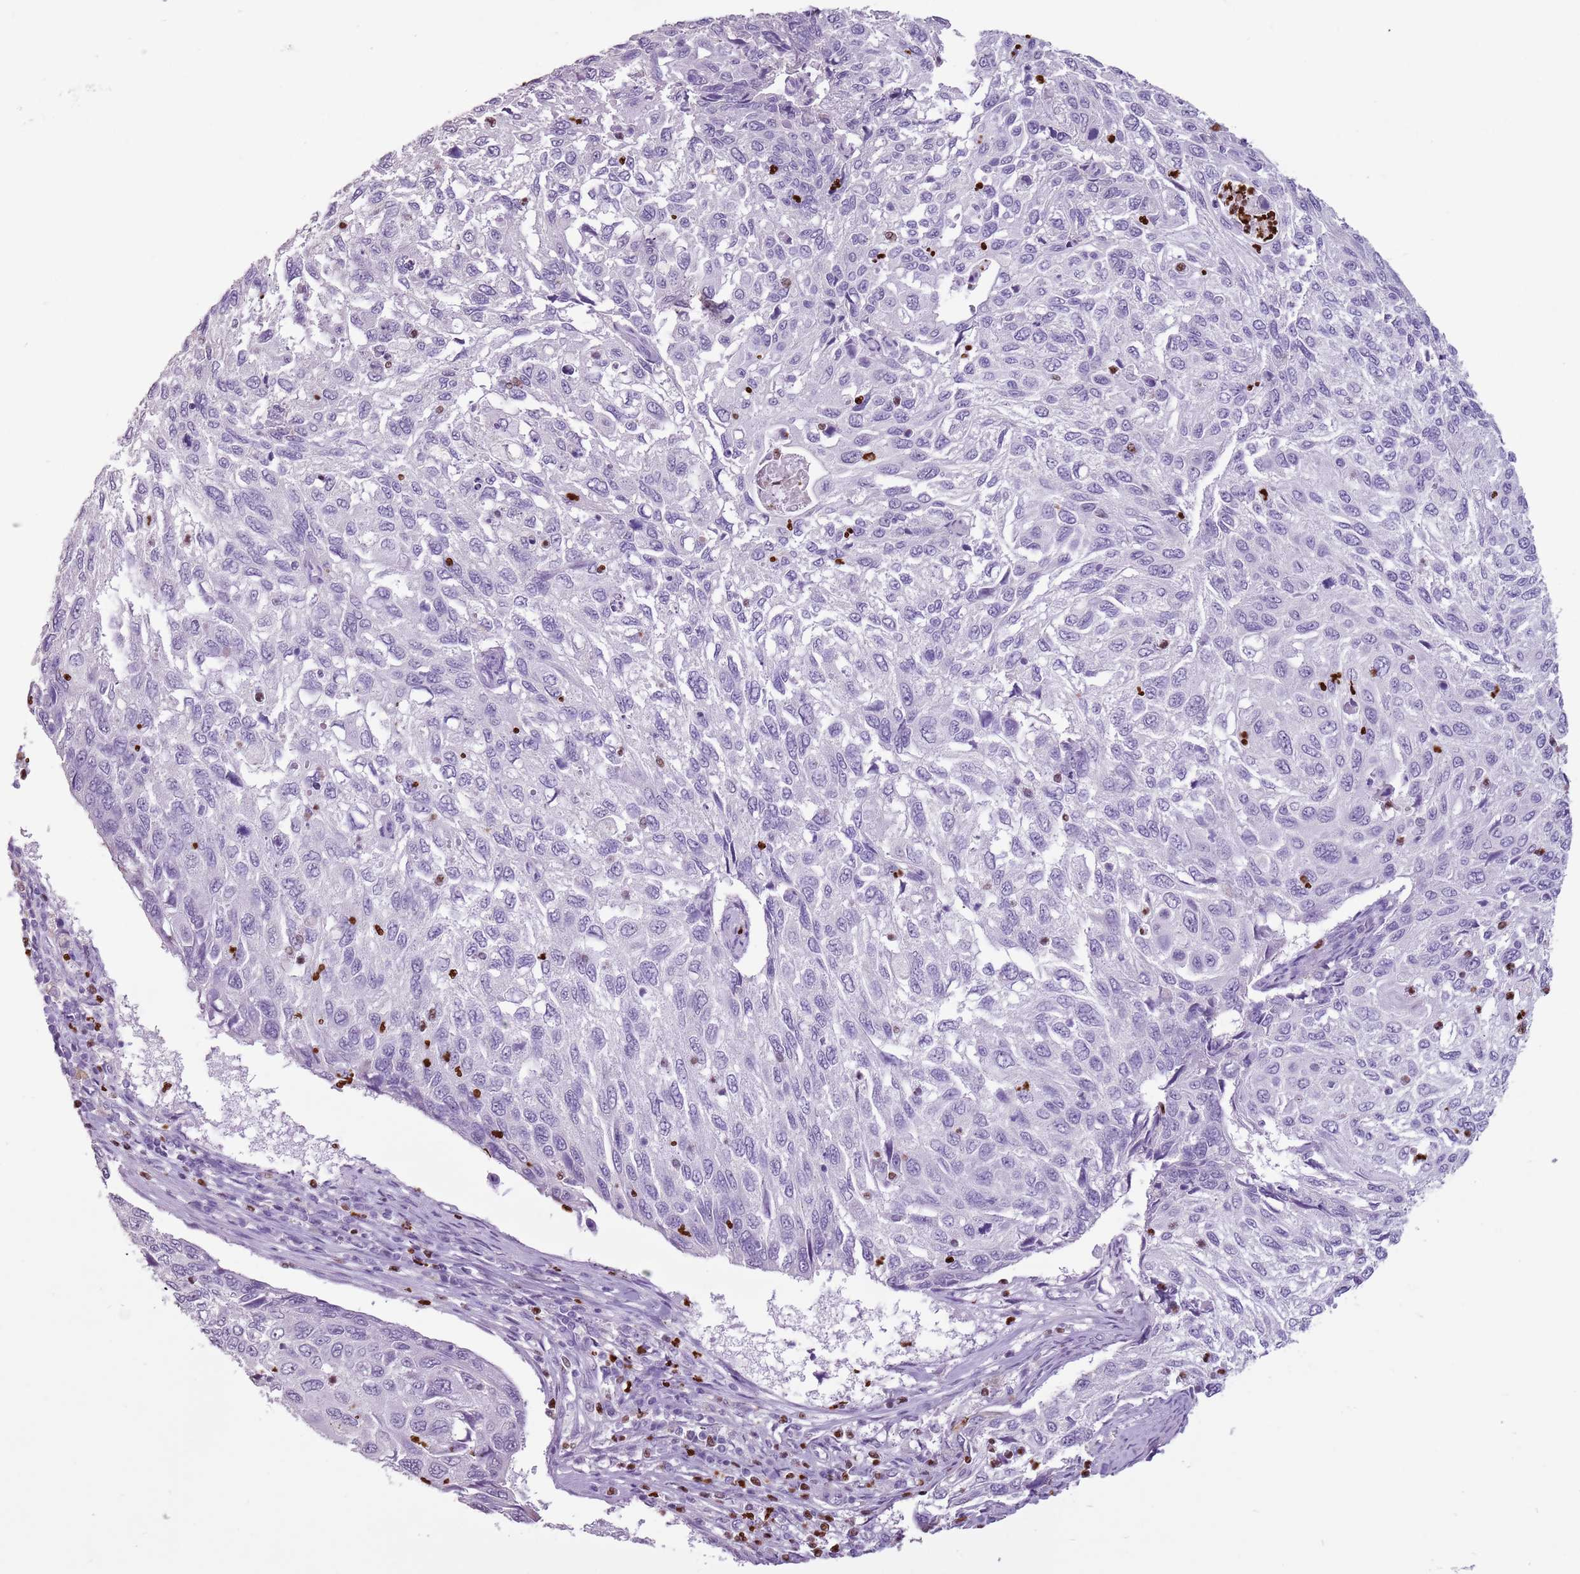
{"staining": {"intensity": "negative", "quantity": "none", "location": "none"}, "tissue": "cervical cancer", "cell_type": "Tumor cells", "image_type": "cancer", "snomed": [{"axis": "morphology", "description": "Squamous cell carcinoma, NOS"}, {"axis": "topography", "description": "Cervix"}], "caption": "IHC micrograph of human cervical squamous cell carcinoma stained for a protein (brown), which exhibits no expression in tumor cells.", "gene": "CELF6", "patient": {"sex": "female", "age": 70}}